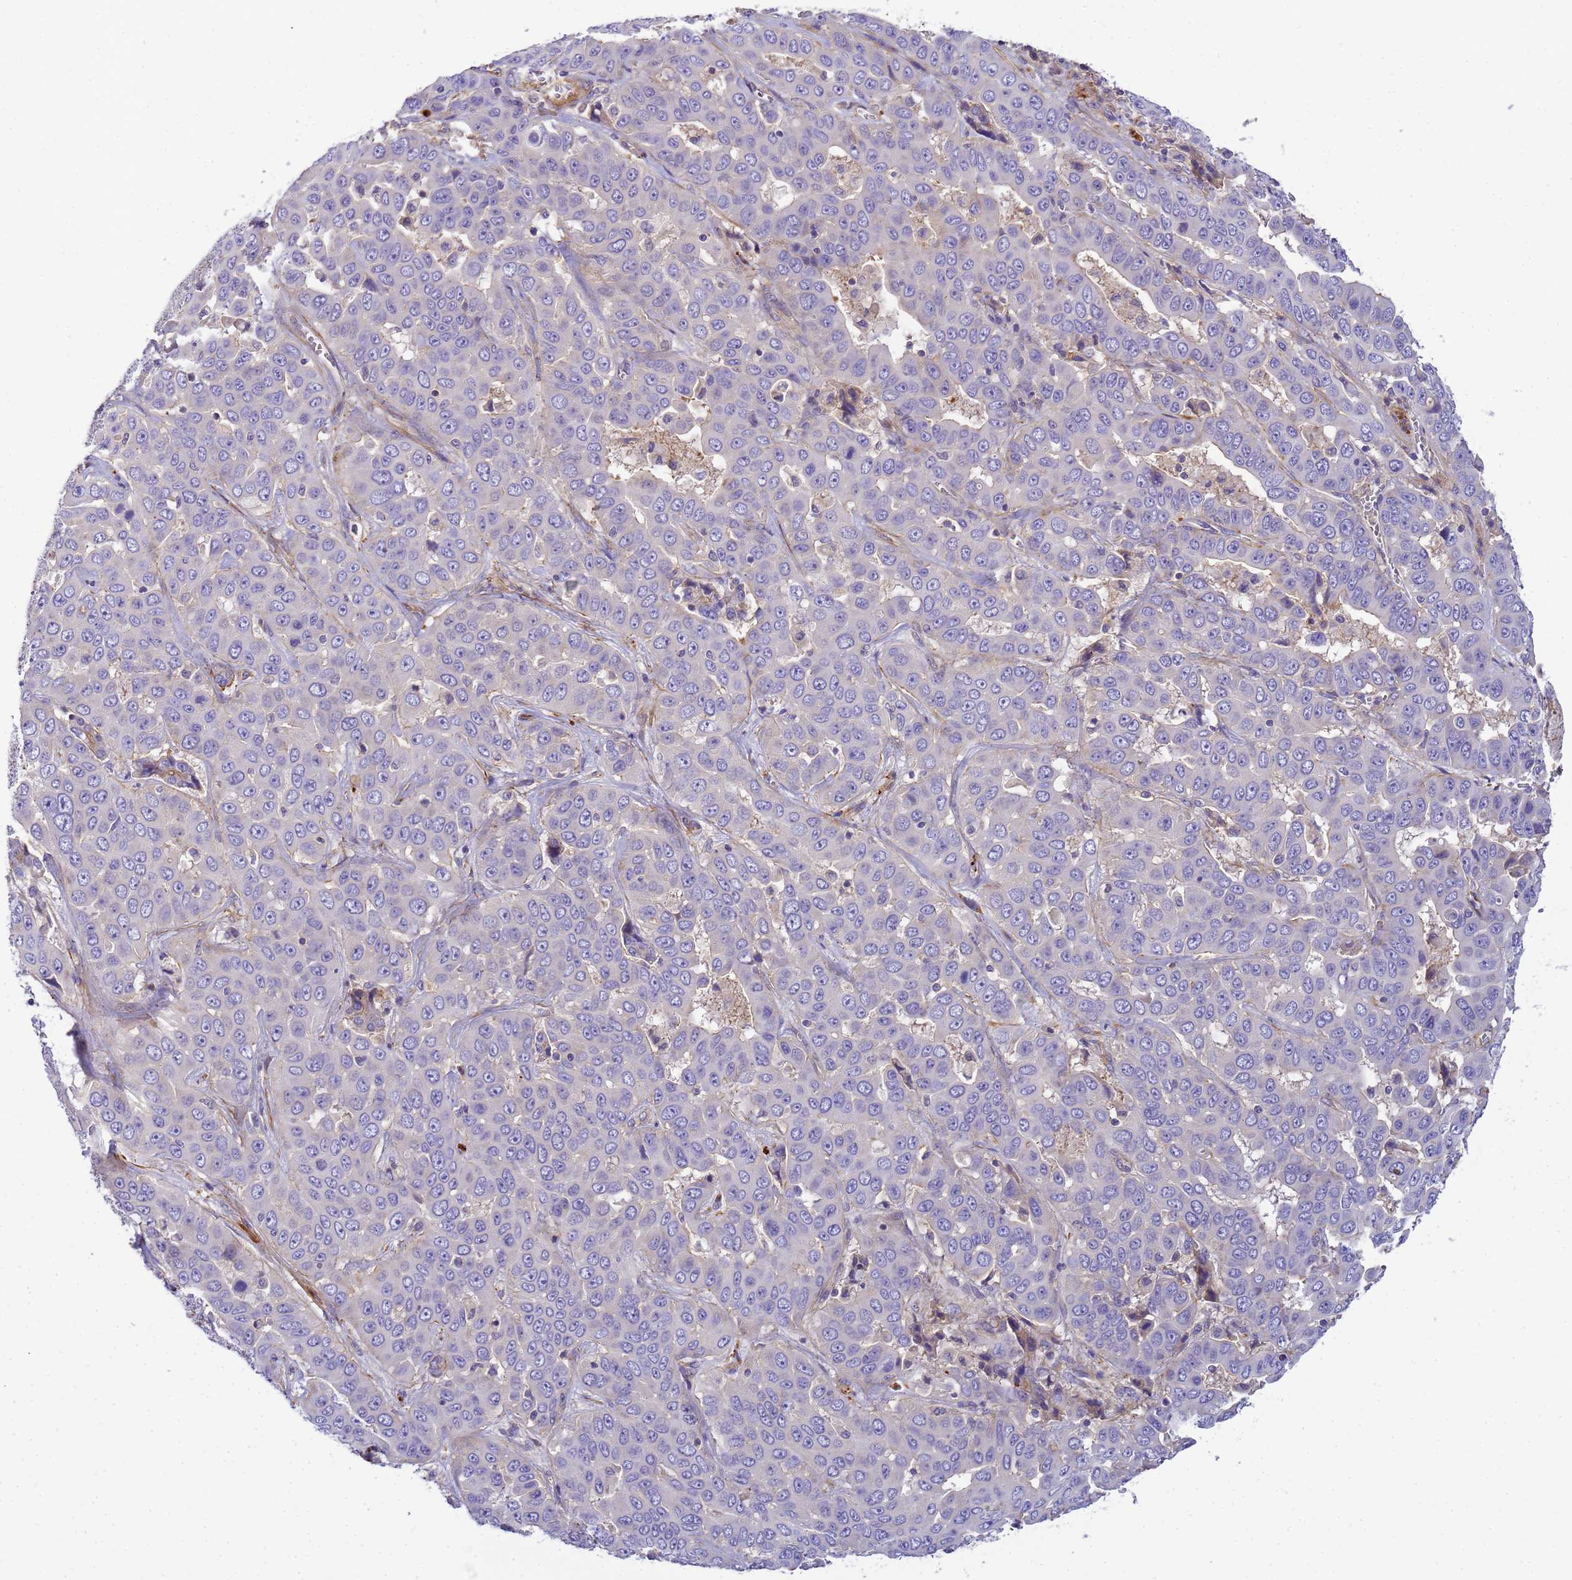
{"staining": {"intensity": "negative", "quantity": "none", "location": "none"}, "tissue": "liver cancer", "cell_type": "Tumor cells", "image_type": "cancer", "snomed": [{"axis": "morphology", "description": "Cholangiocarcinoma"}, {"axis": "topography", "description": "Liver"}], "caption": "This is an immunohistochemistry (IHC) photomicrograph of human liver cancer. There is no expression in tumor cells.", "gene": "MYL12A", "patient": {"sex": "female", "age": 52}}